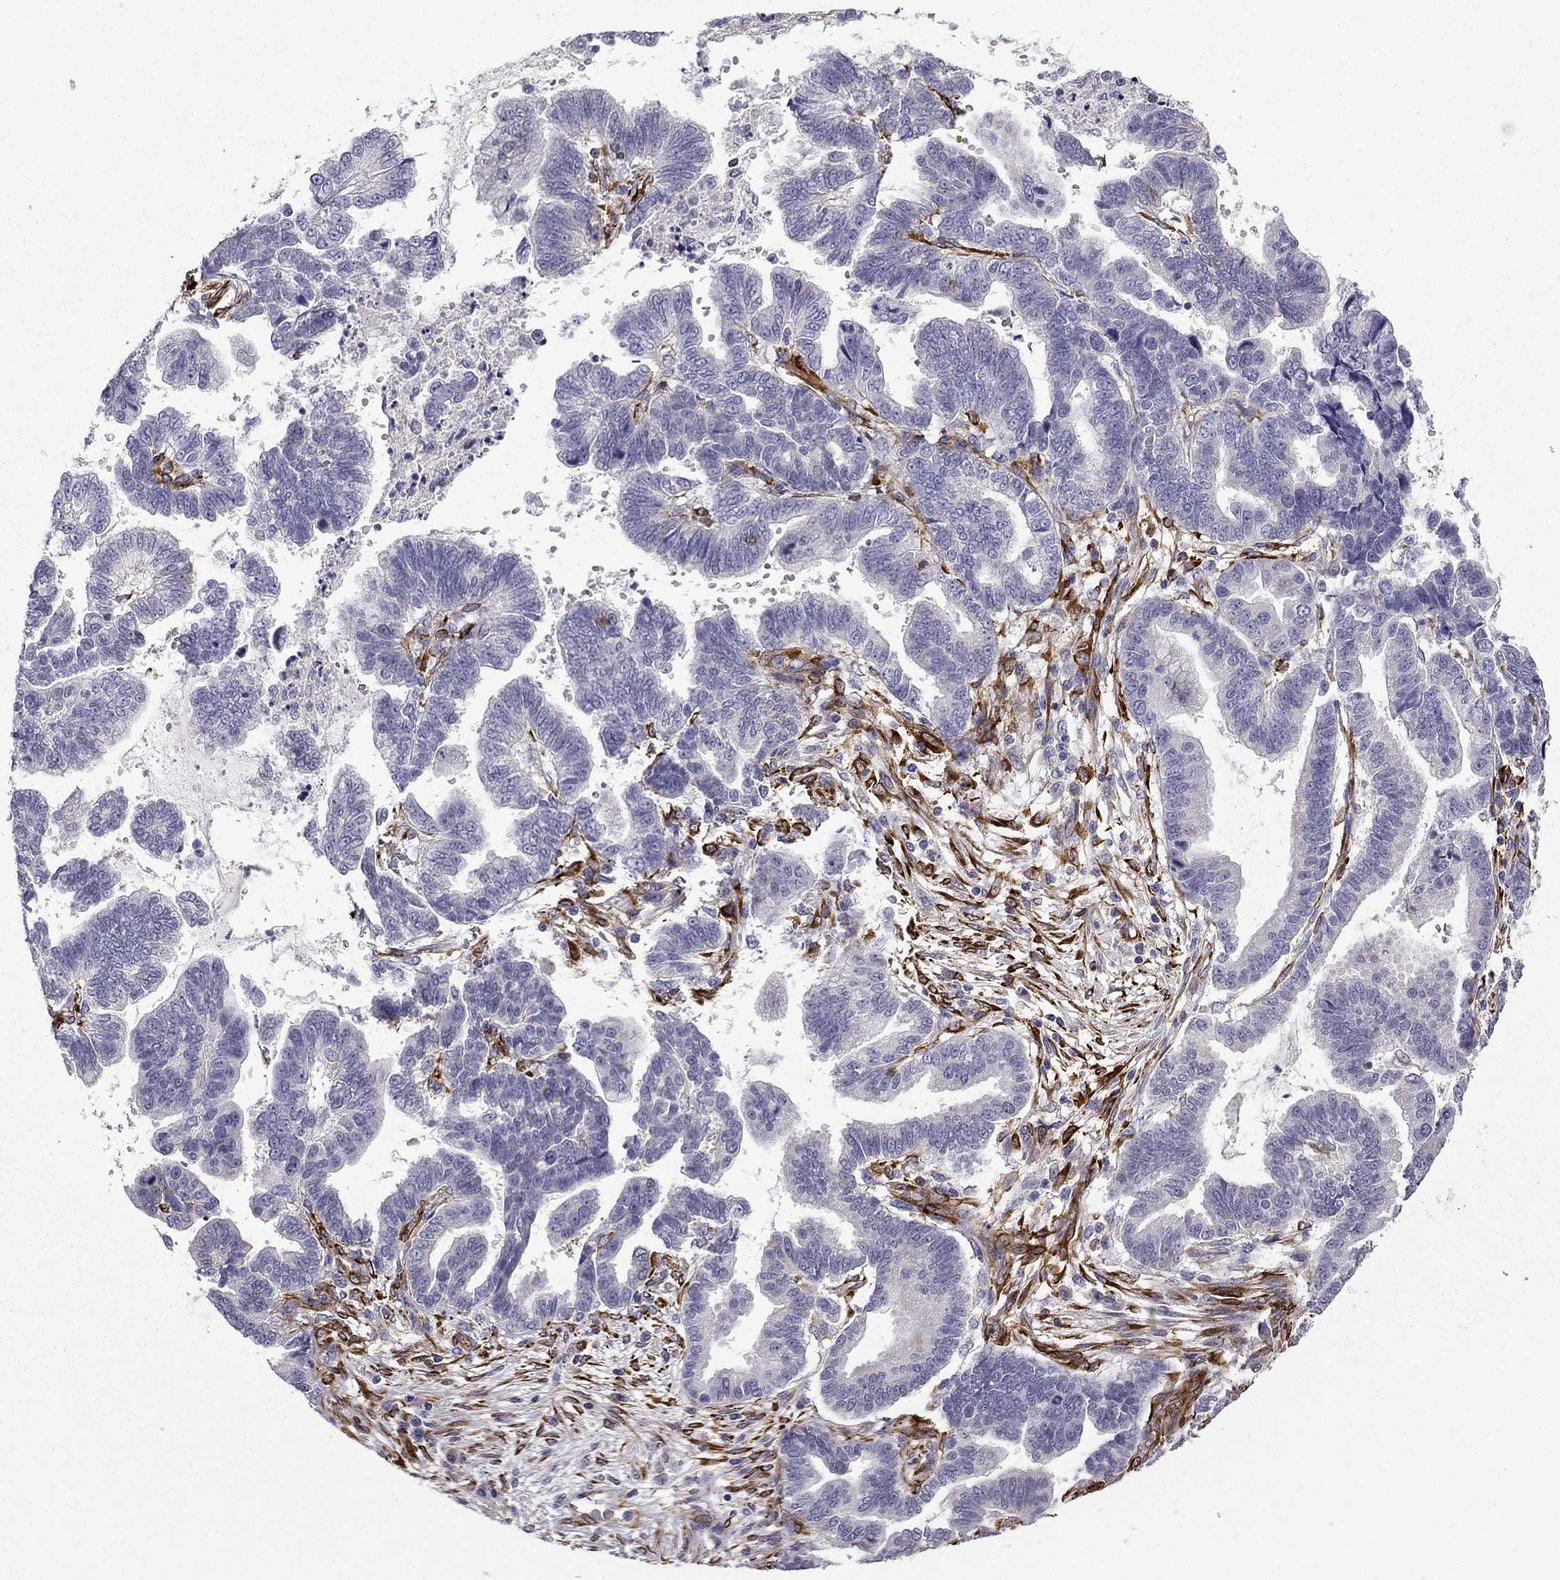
{"staining": {"intensity": "negative", "quantity": "none", "location": "none"}, "tissue": "stomach cancer", "cell_type": "Tumor cells", "image_type": "cancer", "snomed": [{"axis": "morphology", "description": "Adenocarcinoma, NOS"}, {"axis": "topography", "description": "Stomach"}], "caption": "Tumor cells show no significant staining in stomach cancer.", "gene": "MAP4", "patient": {"sex": "male", "age": 83}}